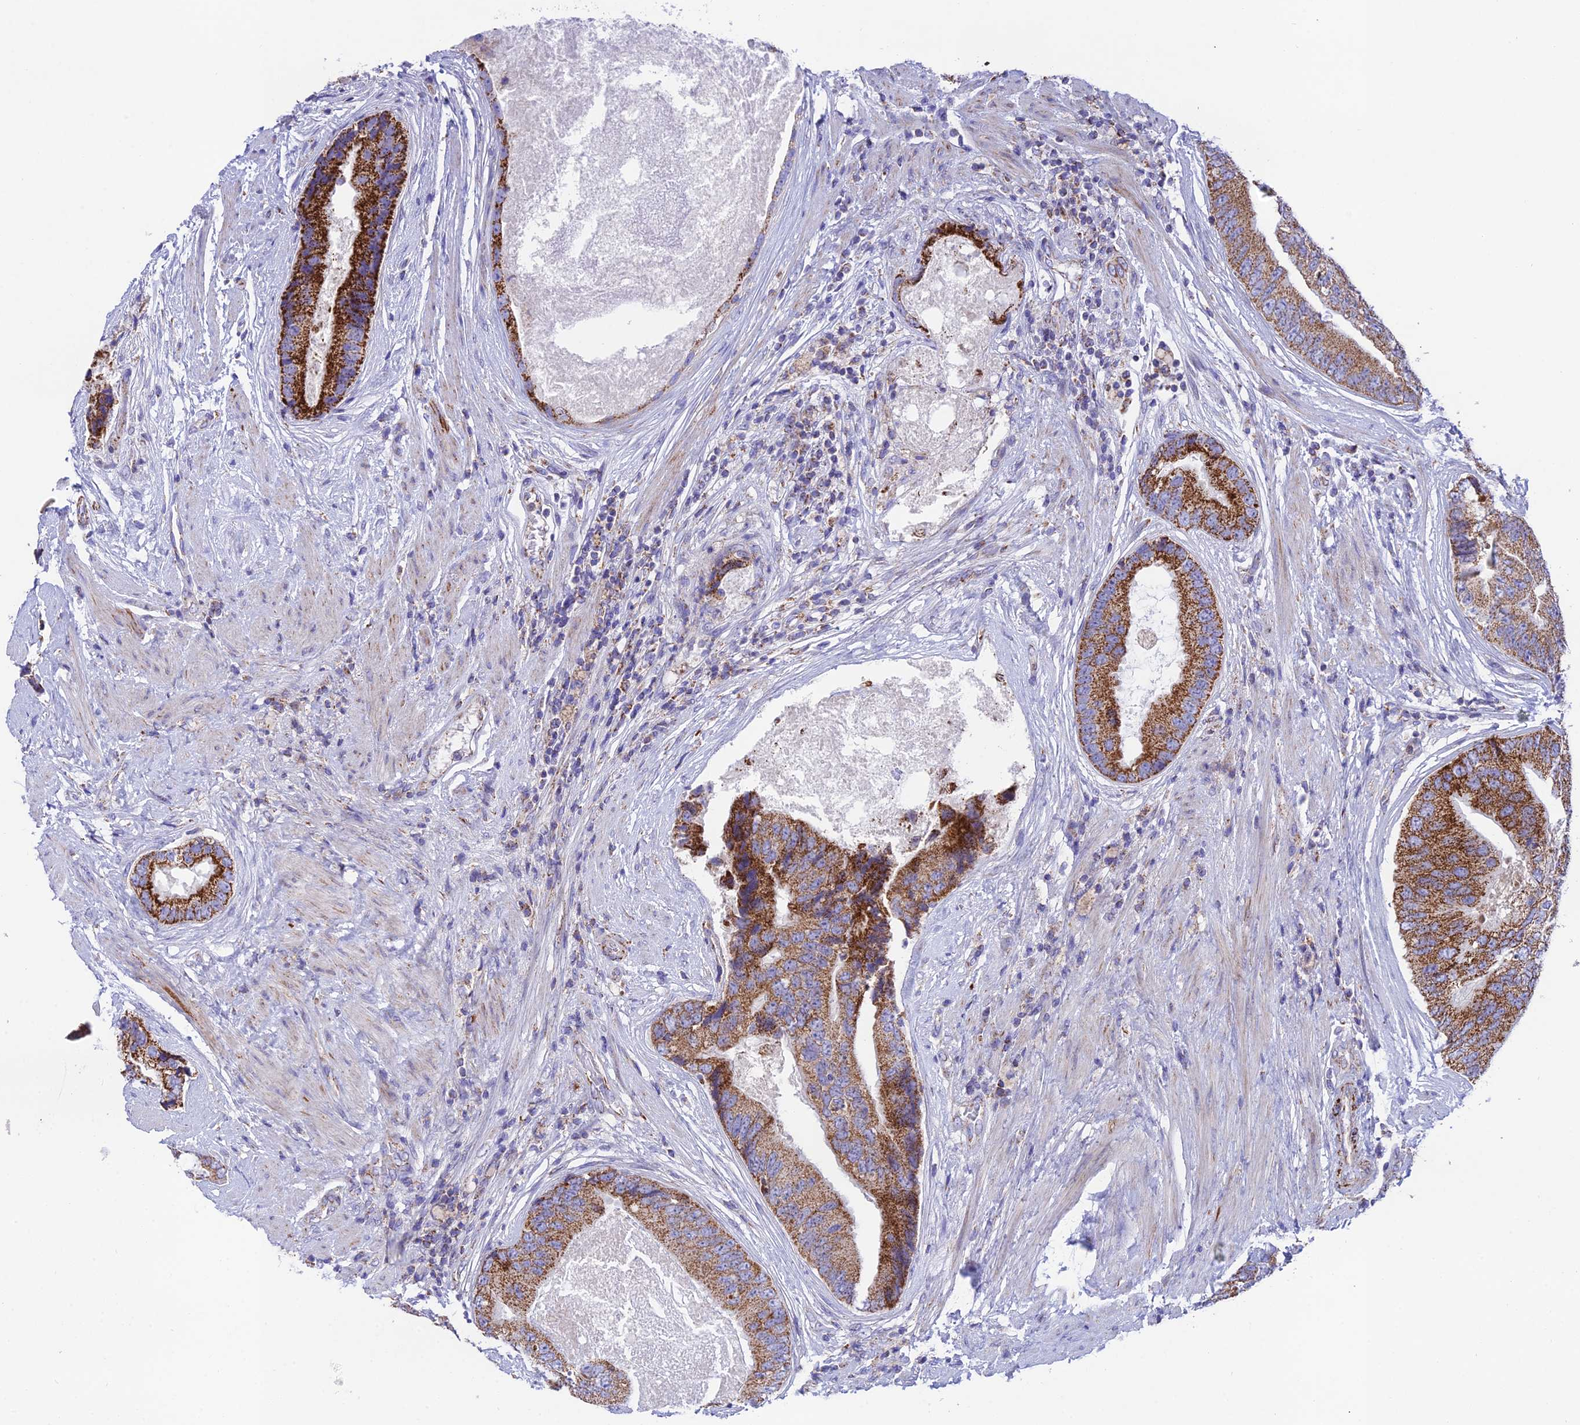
{"staining": {"intensity": "strong", "quantity": ">75%", "location": "cytoplasmic/membranous"}, "tissue": "prostate cancer", "cell_type": "Tumor cells", "image_type": "cancer", "snomed": [{"axis": "morphology", "description": "Adenocarcinoma, High grade"}, {"axis": "topography", "description": "Prostate"}], "caption": "Immunohistochemical staining of human high-grade adenocarcinoma (prostate) exhibits high levels of strong cytoplasmic/membranous expression in about >75% of tumor cells.", "gene": "HSDL2", "patient": {"sex": "male", "age": 70}}